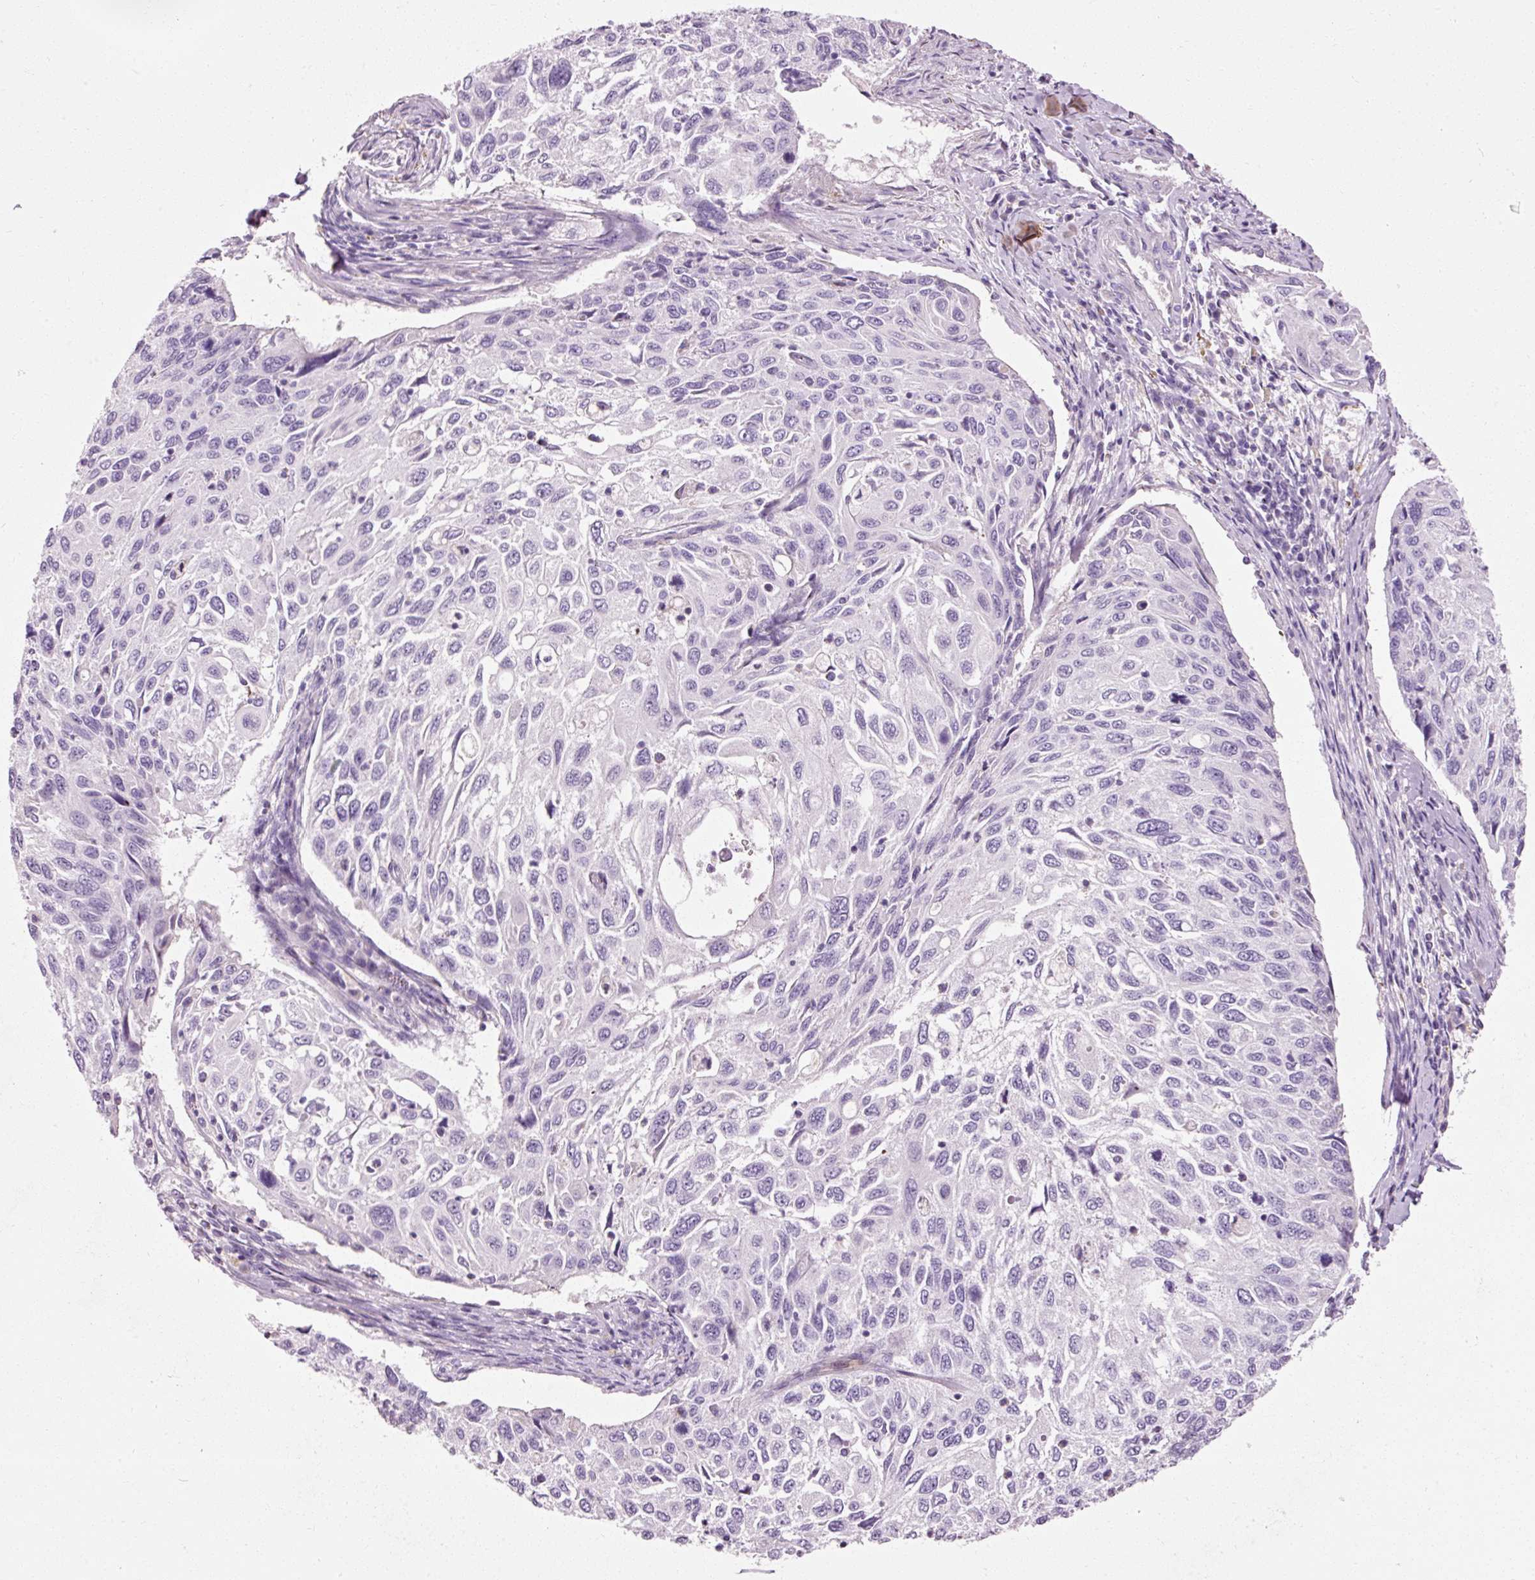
{"staining": {"intensity": "negative", "quantity": "none", "location": "none"}, "tissue": "cervical cancer", "cell_type": "Tumor cells", "image_type": "cancer", "snomed": [{"axis": "morphology", "description": "Squamous cell carcinoma, NOS"}, {"axis": "topography", "description": "Cervix"}], "caption": "Immunohistochemical staining of cervical cancer shows no significant staining in tumor cells. (DAB (3,3'-diaminobenzidine) IHC visualized using brightfield microscopy, high magnification).", "gene": "MUC5AC", "patient": {"sex": "female", "age": 70}}